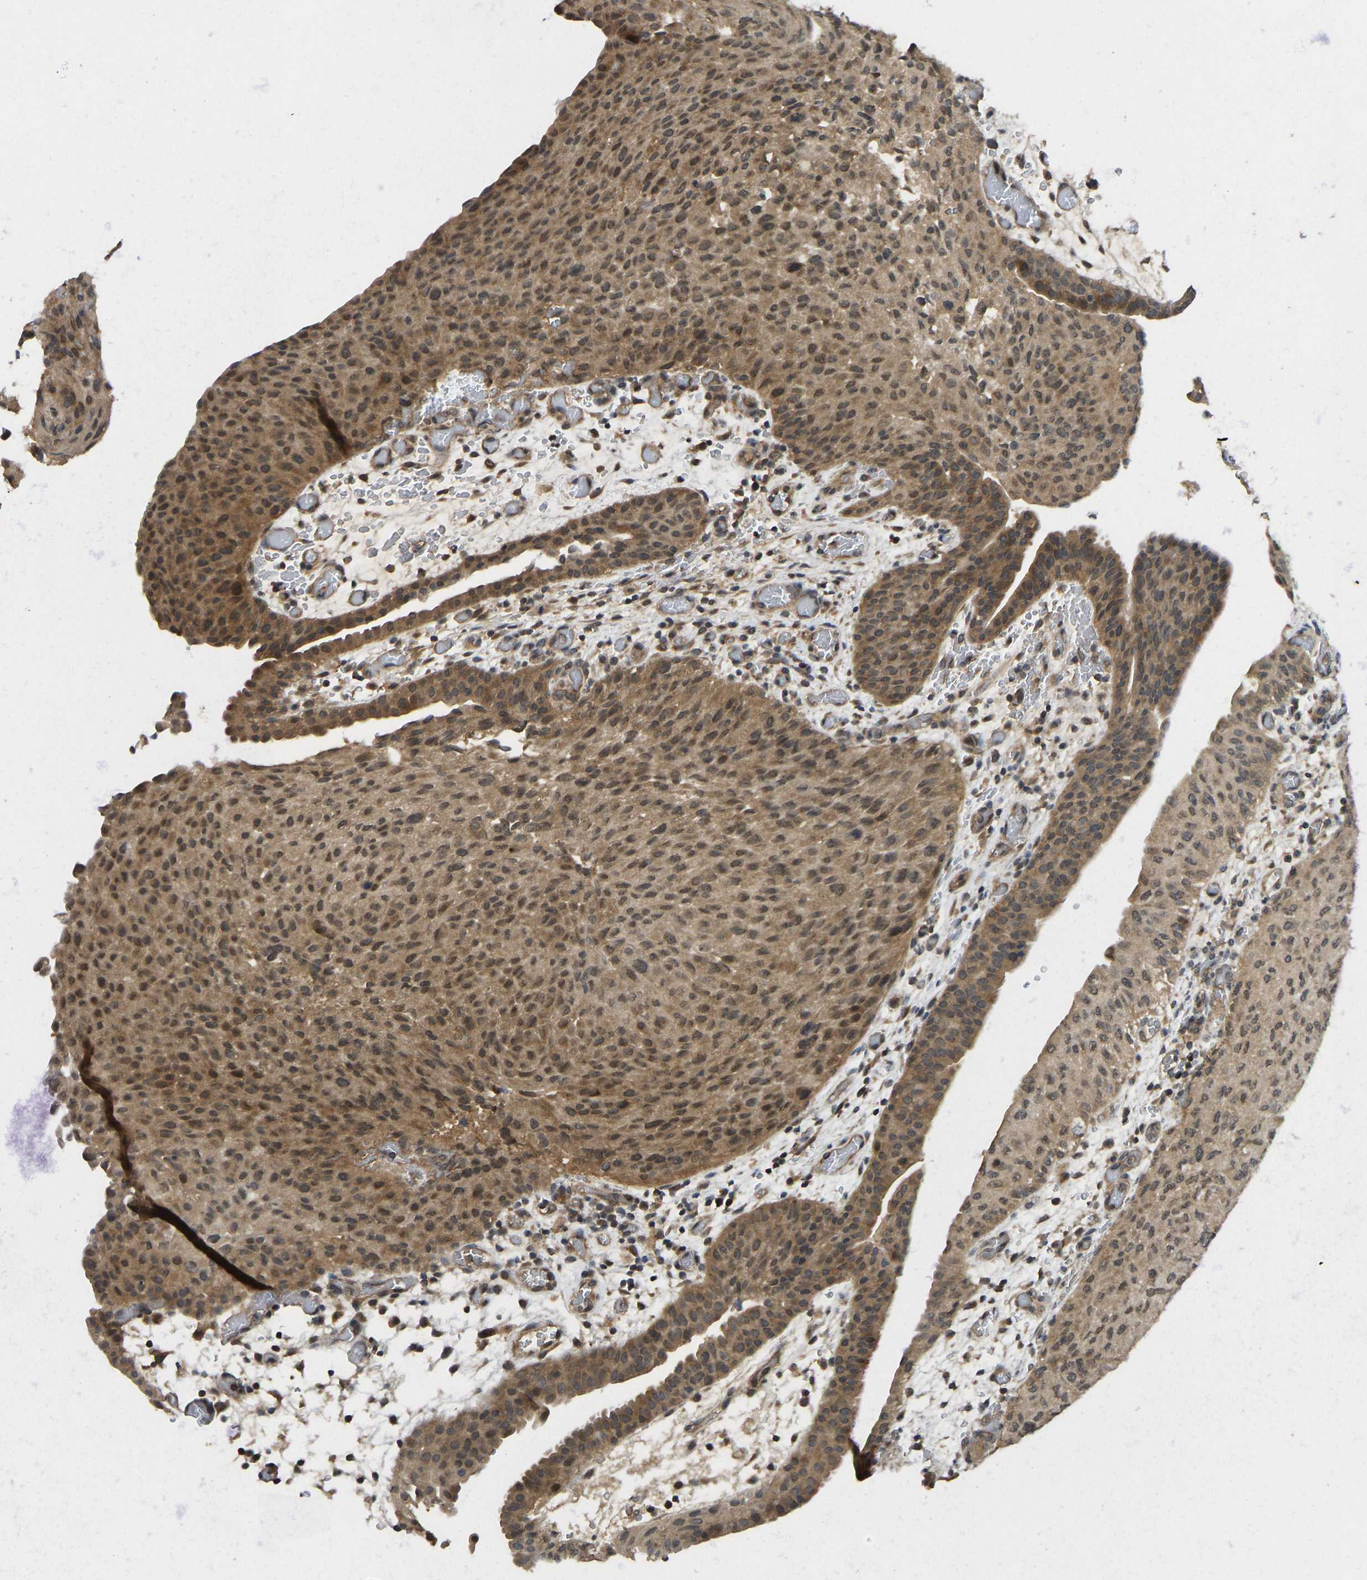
{"staining": {"intensity": "moderate", "quantity": ">75%", "location": "cytoplasmic/membranous"}, "tissue": "urothelial cancer", "cell_type": "Tumor cells", "image_type": "cancer", "snomed": [{"axis": "morphology", "description": "Urothelial carcinoma, Low grade"}, {"axis": "morphology", "description": "Urothelial carcinoma, High grade"}, {"axis": "topography", "description": "Urinary bladder"}], "caption": "Immunohistochemistry image of urothelial cancer stained for a protein (brown), which displays medium levels of moderate cytoplasmic/membranous positivity in approximately >75% of tumor cells.", "gene": "NDRG3", "patient": {"sex": "male", "age": 35}}